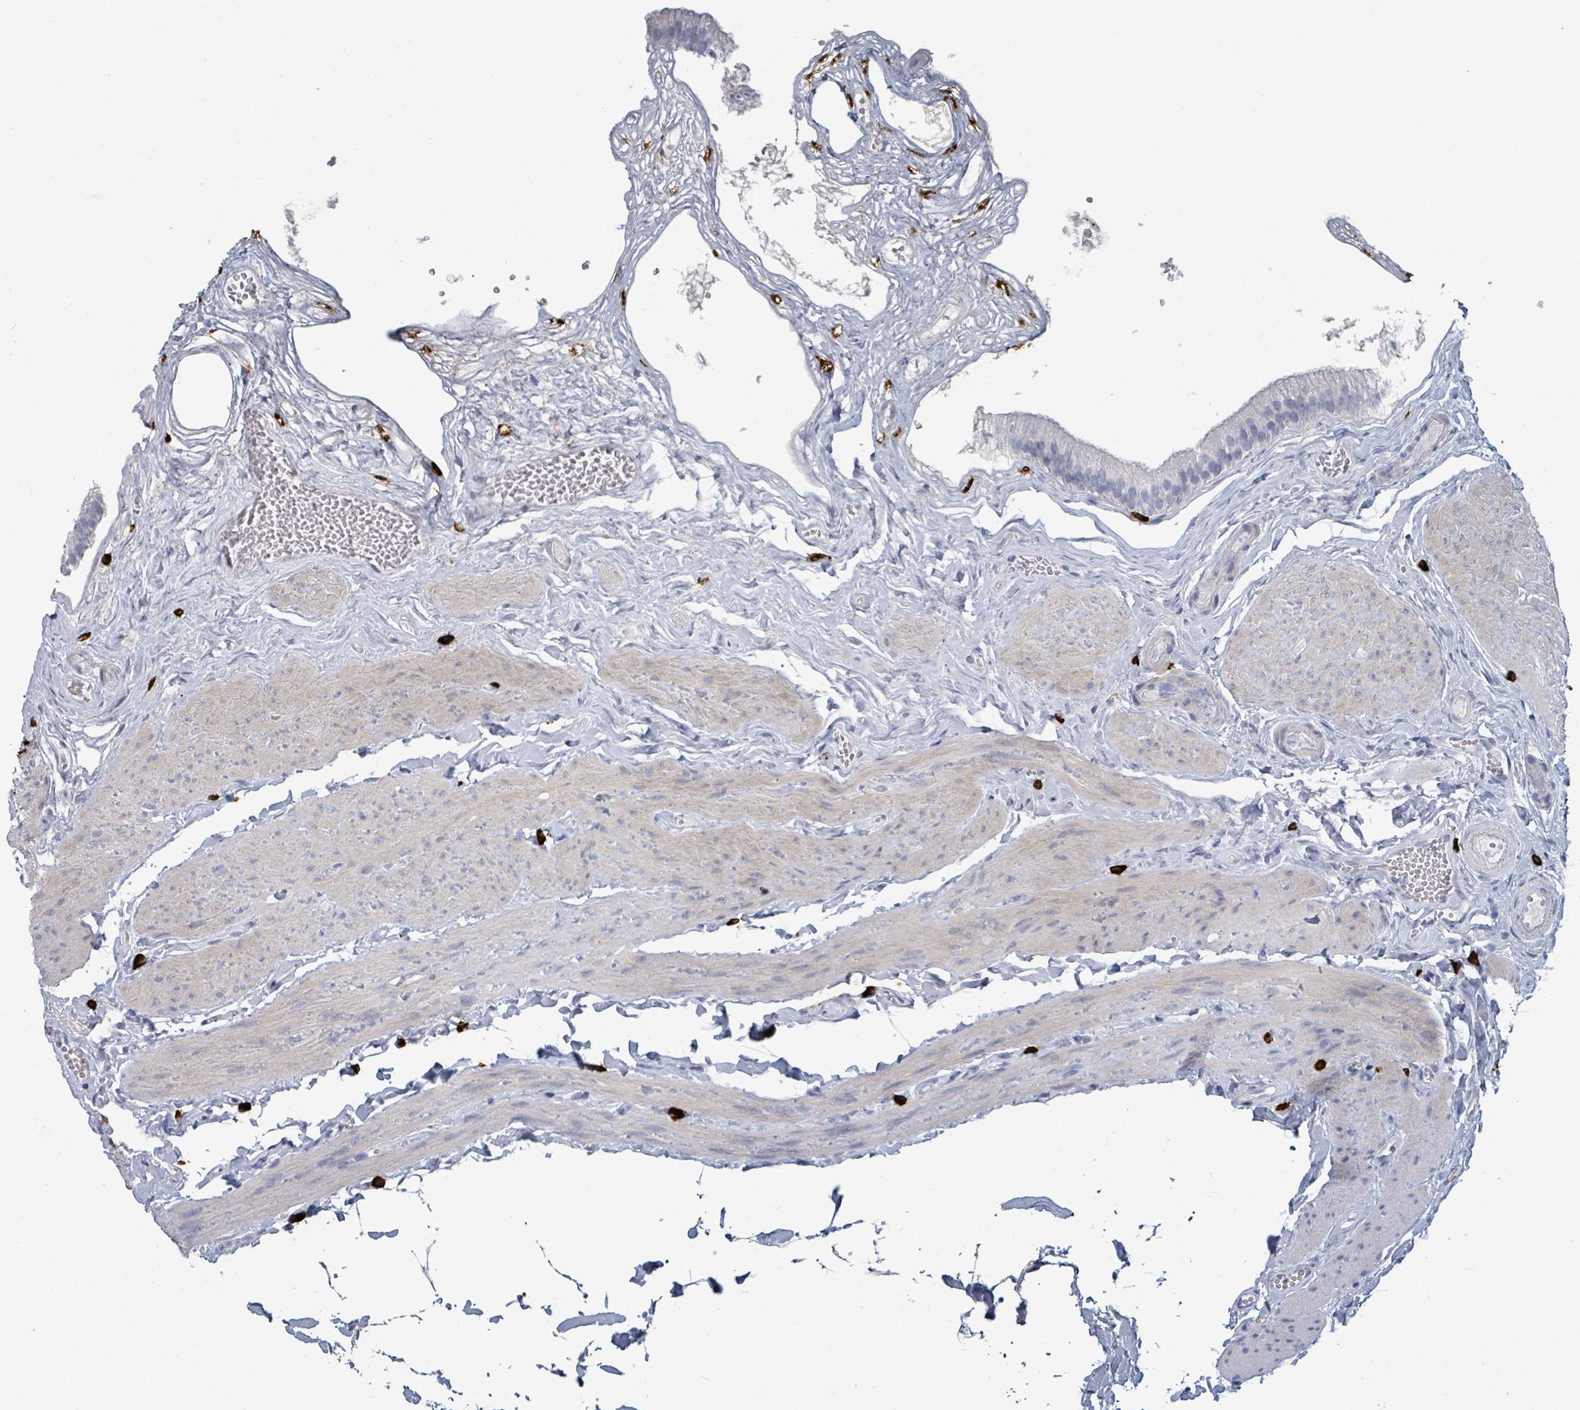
{"staining": {"intensity": "negative", "quantity": "none", "location": "none"}, "tissue": "gallbladder", "cell_type": "Glandular cells", "image_type": "normal", "snomed": [{"axis": "morphology", "description": "Normal tissue, NOS"}, {"axis": "topography", "description": "Gallbladder"}], "caption": "Immunohistochemistry (IHC) photomicrograph of benign gallbladder stained for a protein (brown), which demonstrates no expression in glandular cells.", "gene": "VPS13D", "patient": {"sex": "female", "age": 54}}